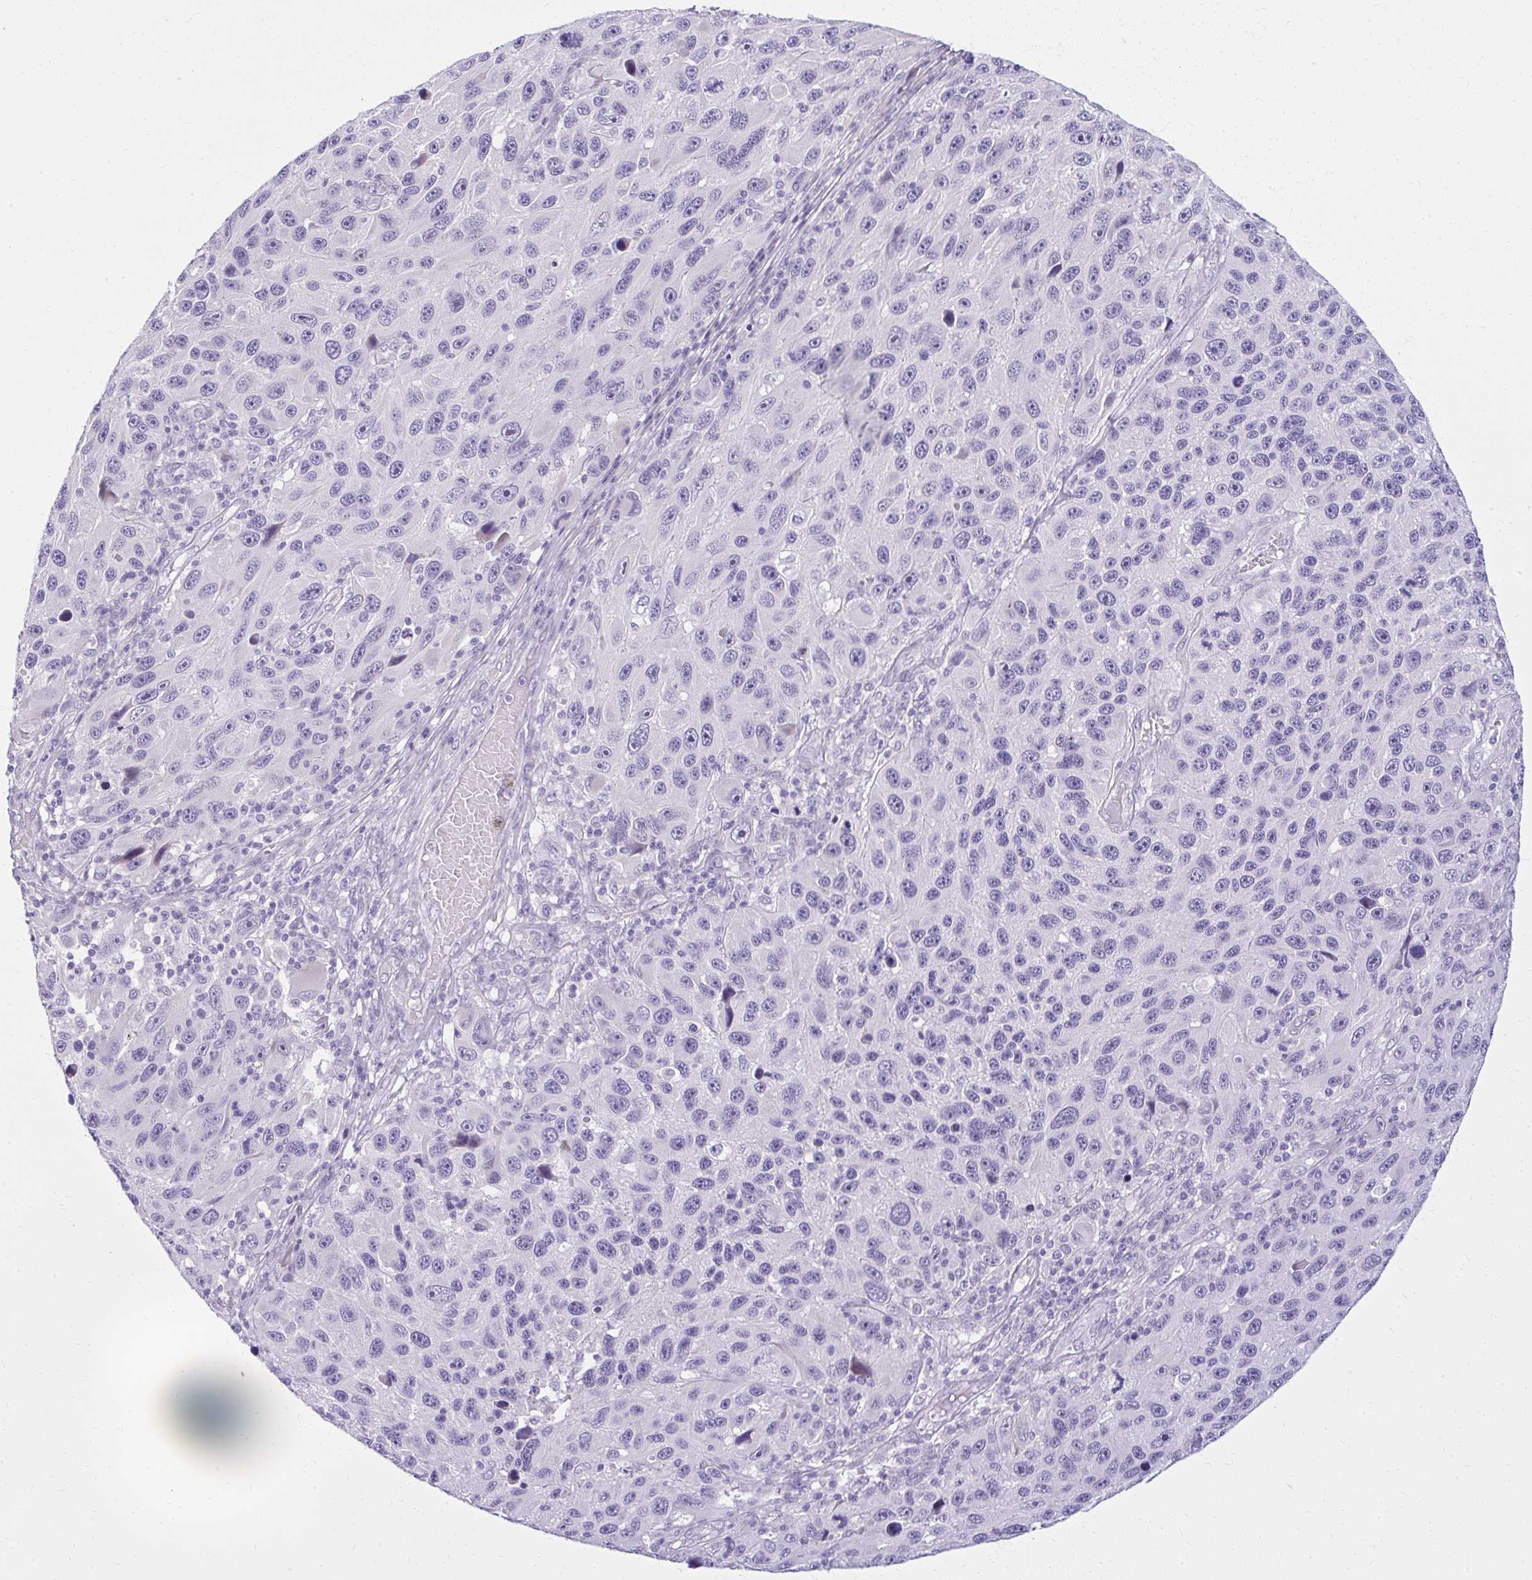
{"staining": {"intensity": "negative", "quantity": "none", "location": "none"}, "tissue": "melanoma", "cell_type": "Tumor cells", "image_type": "cancer", "snomed": [{"axis": "morphology", "description": "Malignant melanoma, NOS"}, {"axis": "topography", "description": "Skin"}], "caption": "Protein analysis of melanoma shows no significant staining in tumor cells.", "gene": "PRAP1", "patient": {"sex": "male", "age": 53}}